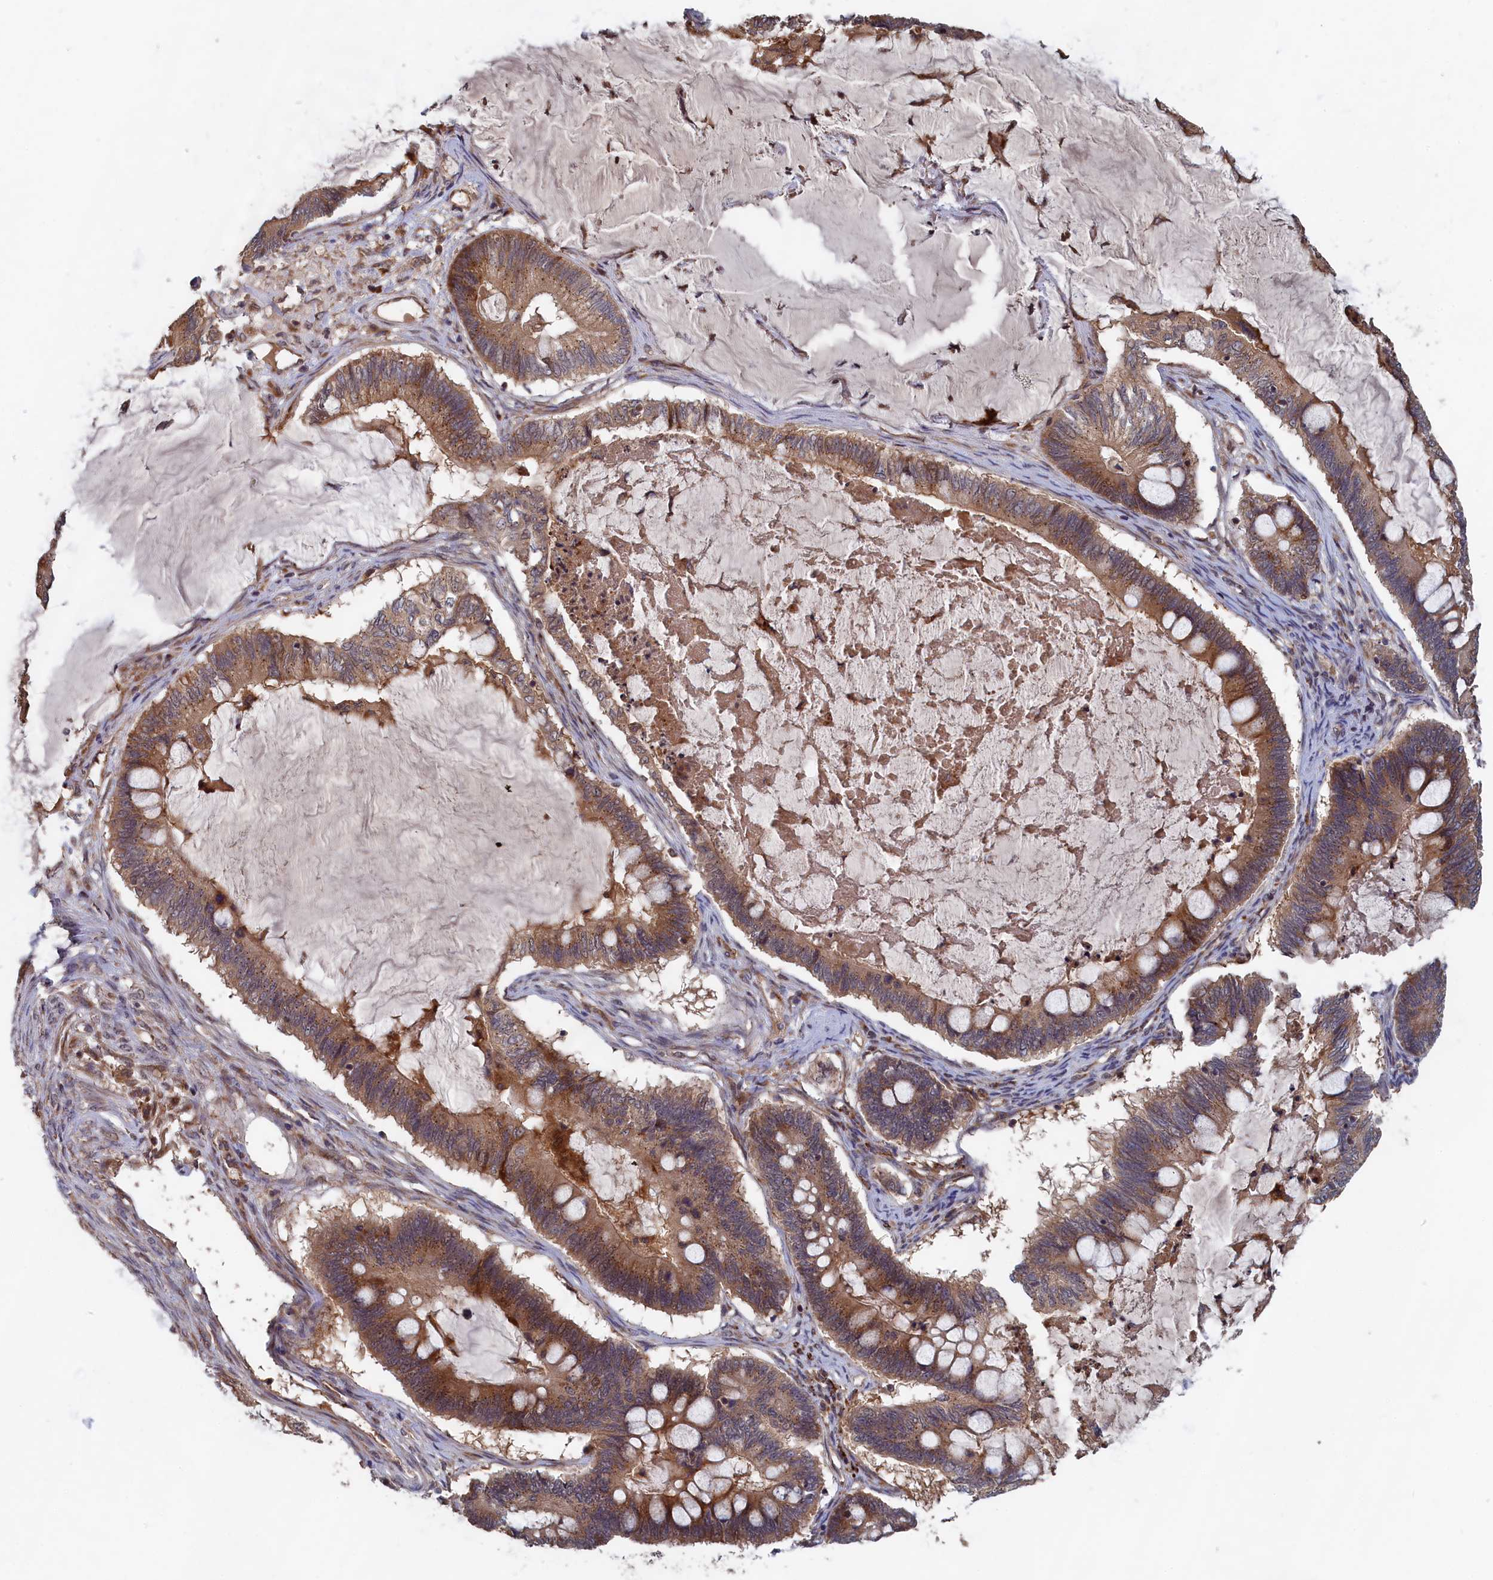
{"staining": {"intensity": "moderate", "quantity": ">75%", "location": "cytoplasmic/membranous"}, "tissue": "ovarian cancer", "cell_type": "Tumor cells", "image_type": "cancer", "snomed": [{"axis": "morphology", "description": "Cystadenocarcinoma, mucinous, NOS"}, {"axis": "topography", "description": "Ovary"}], "caption": "Immunohistochemistry (IHC) image of ovarian mucinous cystadenocarcinoma stained for a protein (brown), which demonstrates medium levels of moderate cytoplasmic/membranous staining in approximately >75% of tumor cells.", "gene": "TRAPPC2L", "patient": {"sex": "female", "age": 61}}